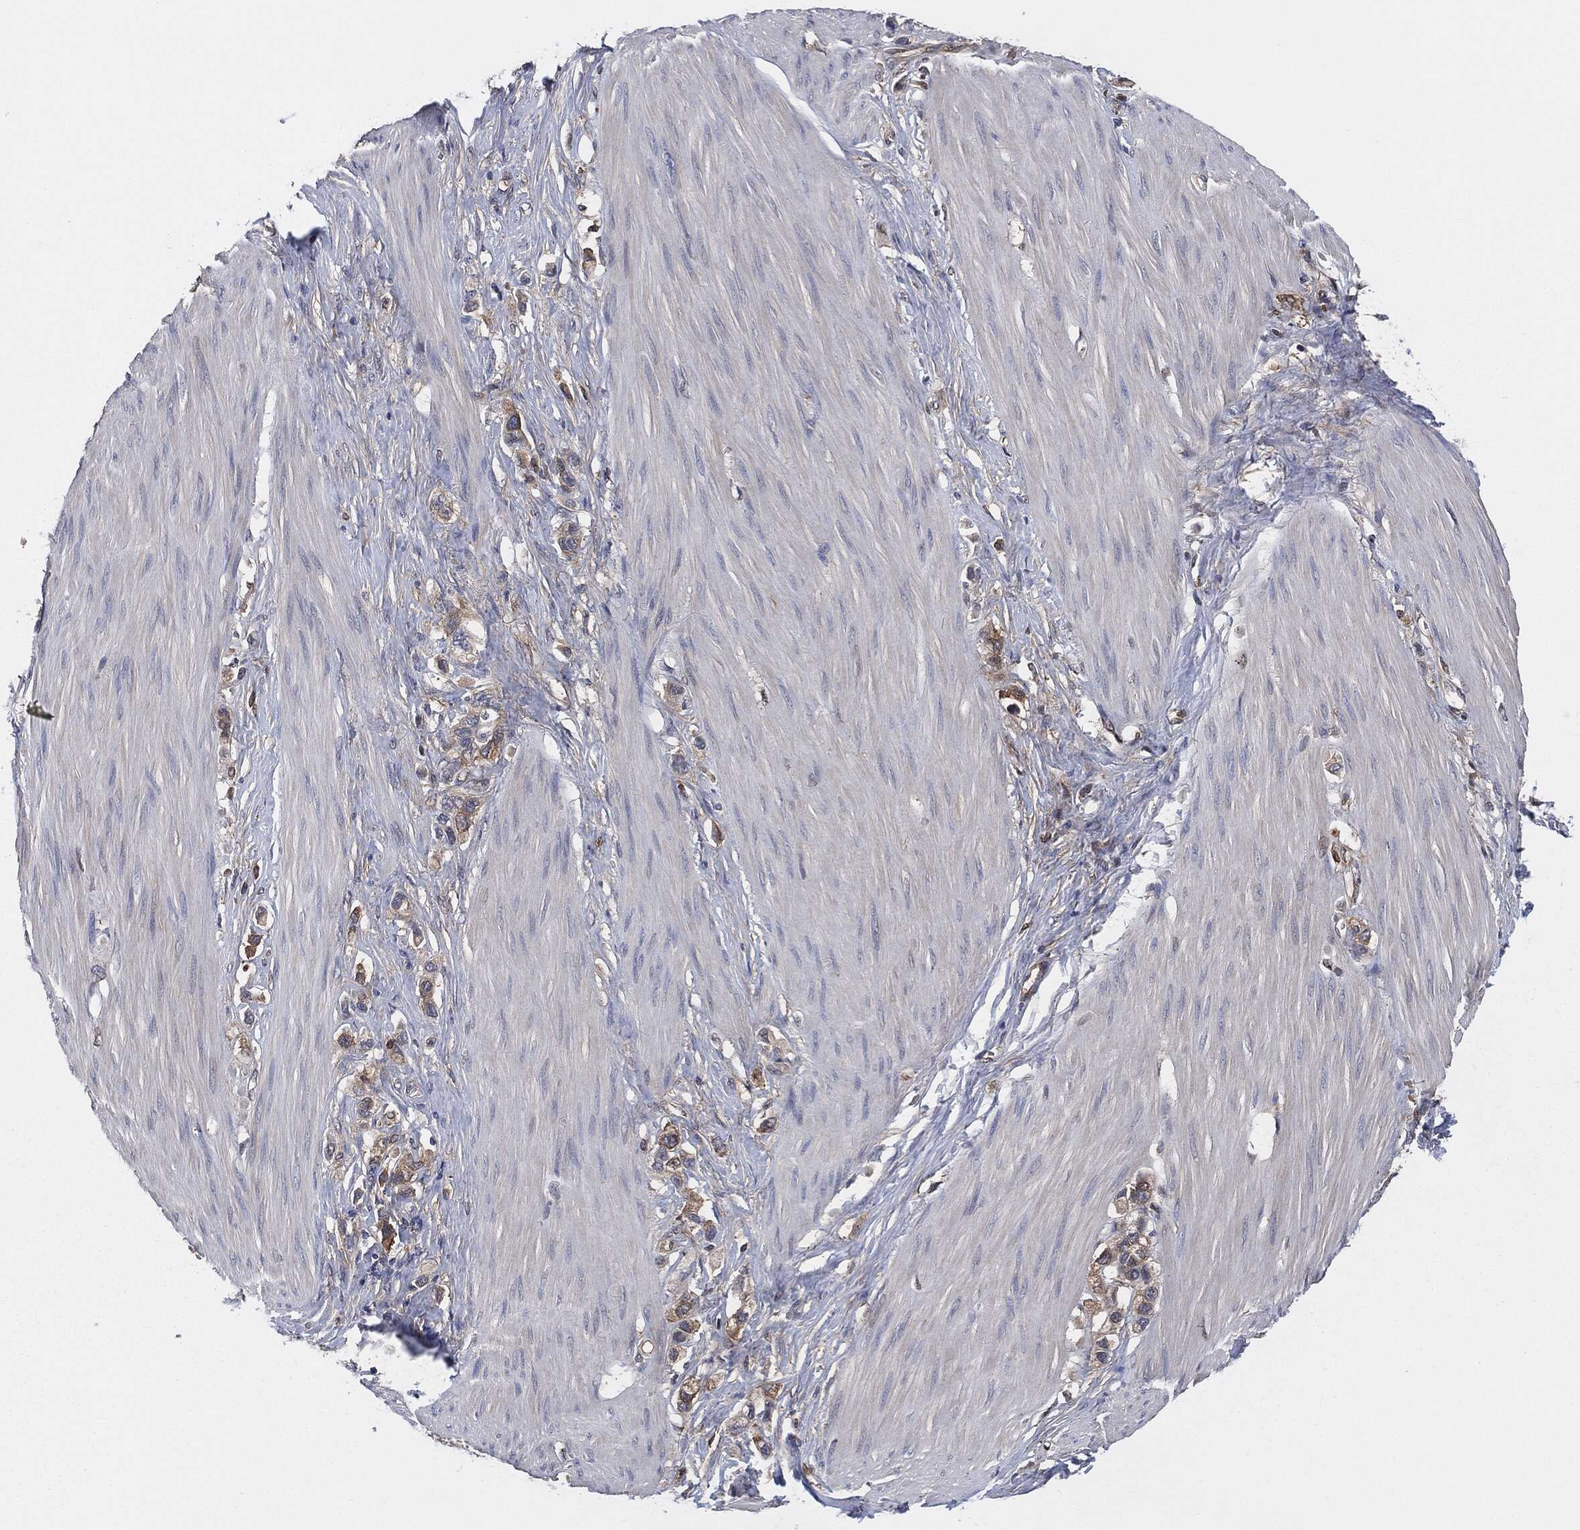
{"staining": {"intensity": "weak", "quantity": "25%-75%", "location": "cytoplasmic/membranous"}, "tissue": "stomach cancer", "cell_type": "Tumor cells", "image_type": "cancer", "snomed": [{"axis": "morphology", "description": "Normal tissue, NOS"}, {"axis": "morphology", "description": "Adenocarcinoma, NOS"}, {"axis": "morphology", "description": "Adenocarcinoma, High grade"}, {"axis": "topography", "description": "Stomach, upper"}, {"axis": "topography", "description": "Stomach"}], "caption": "DAB (3,3'-diaminobenzidine) immunohistochemical staining of stomach cancer demonstrates weak cytoplasmic/membranous protein staining in approximately 25%-75% of tumor cells. (IHC, brightfield microscopy, high magnification).", "gene": "XPNPEP1", "patient": {"sex": "female", "age": 65}}